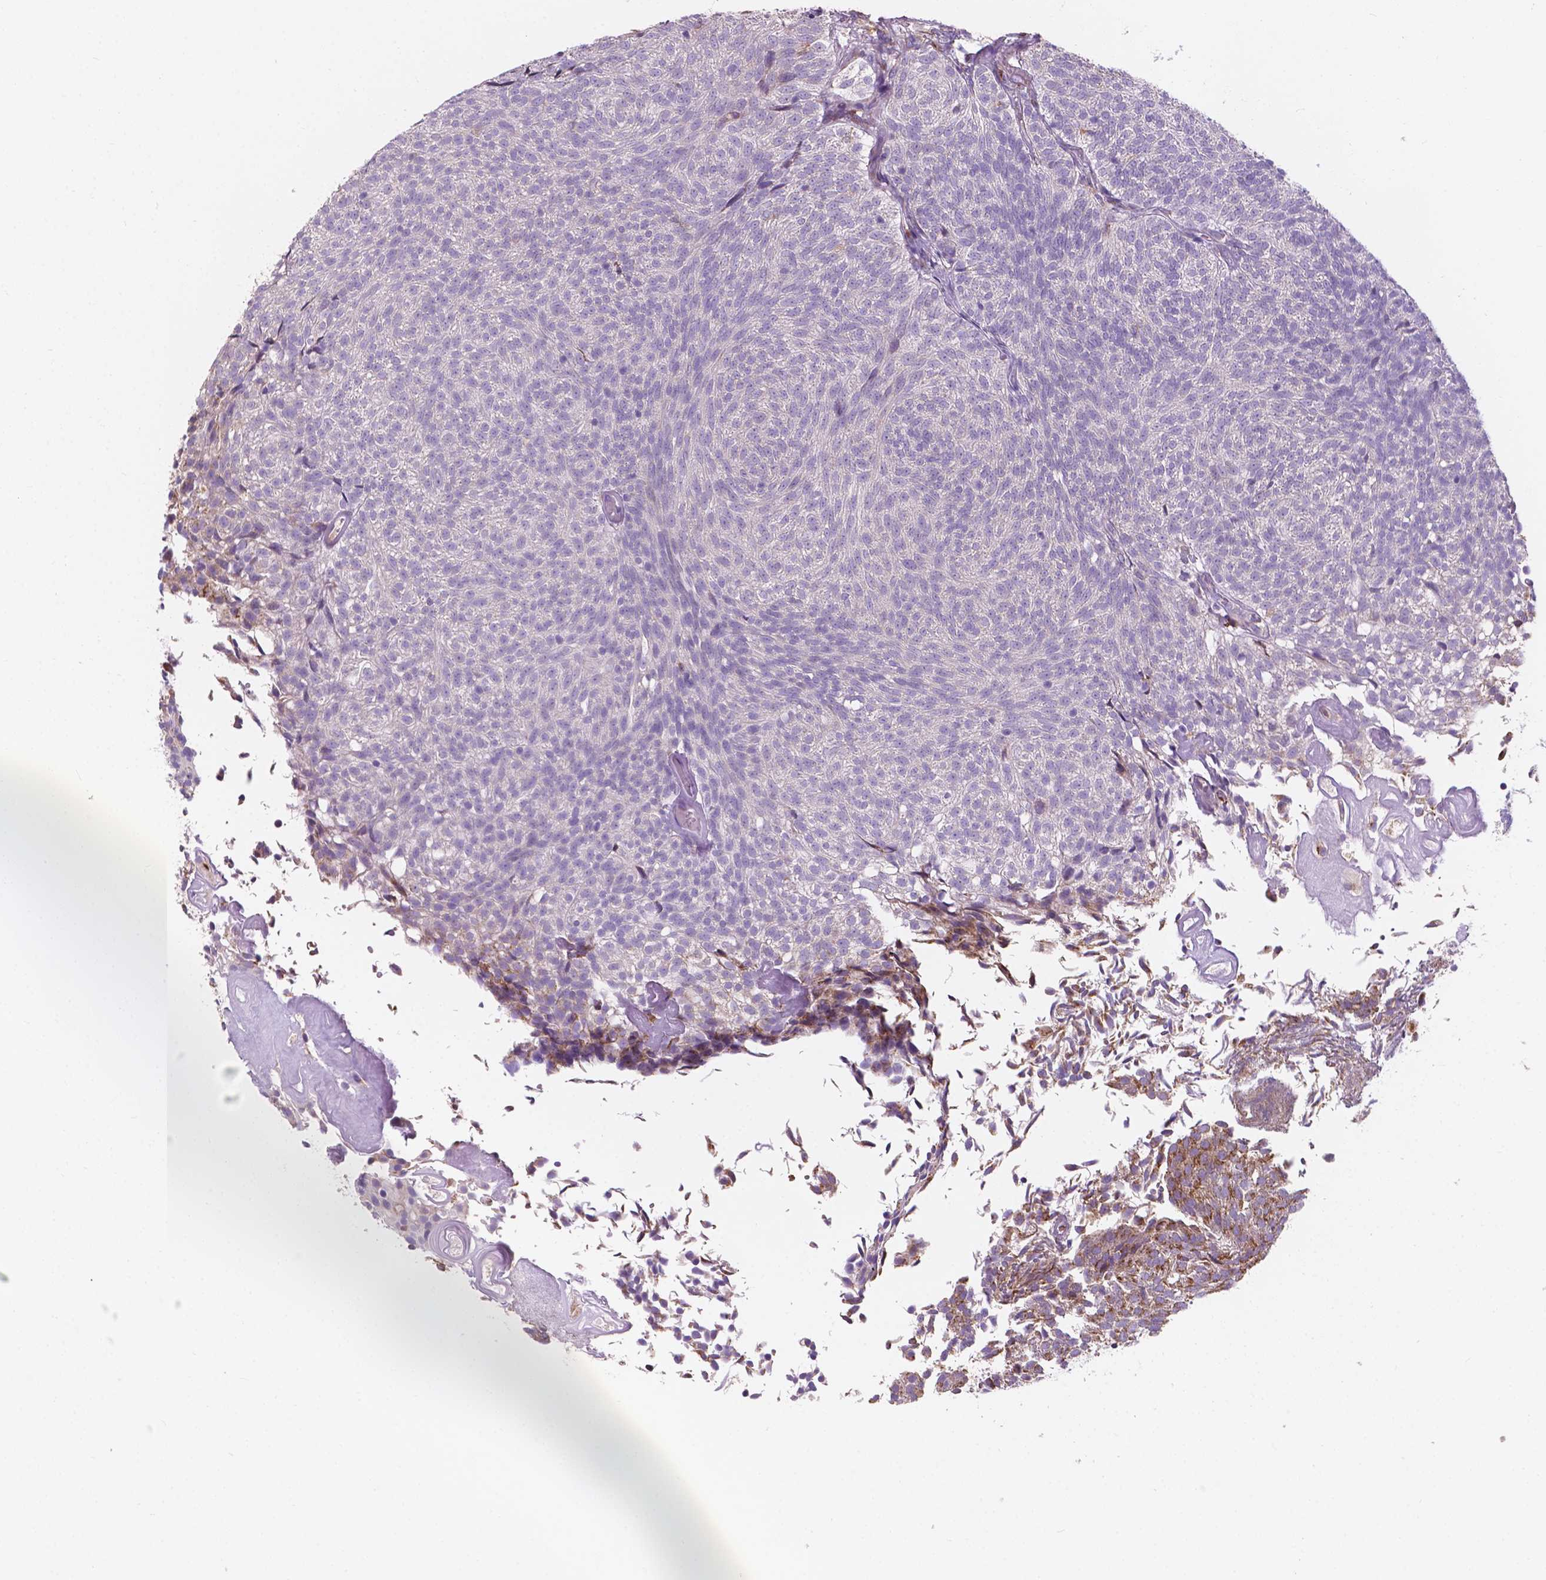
{"staining": {"intensity": "moderate", "quantity": "<25%", "location": "cytoplasmic/membranous"}, "tissue": "urothelial cancer", "cell_type": "Tumor cells", "image_type": "cancer", "snomed": [{"axis": "morphology", "description": "Urothelial carcinoma, Low grade"}, {"axis": "topography", "description": "Urinary bladder"}], "caption": "Immunohistochemistry image of neoplastic tissue: human urothelial carcinoma (low-grade) stained using immunohistochemistry displays low levels of moderate protein expression localized specifically in the cytoplasmic/membranous of tumor cells, appearing as a cytoplasmic/membranous brown color.", "gene": "IREB2", "patient": {"sex": "male", "age": 77}}